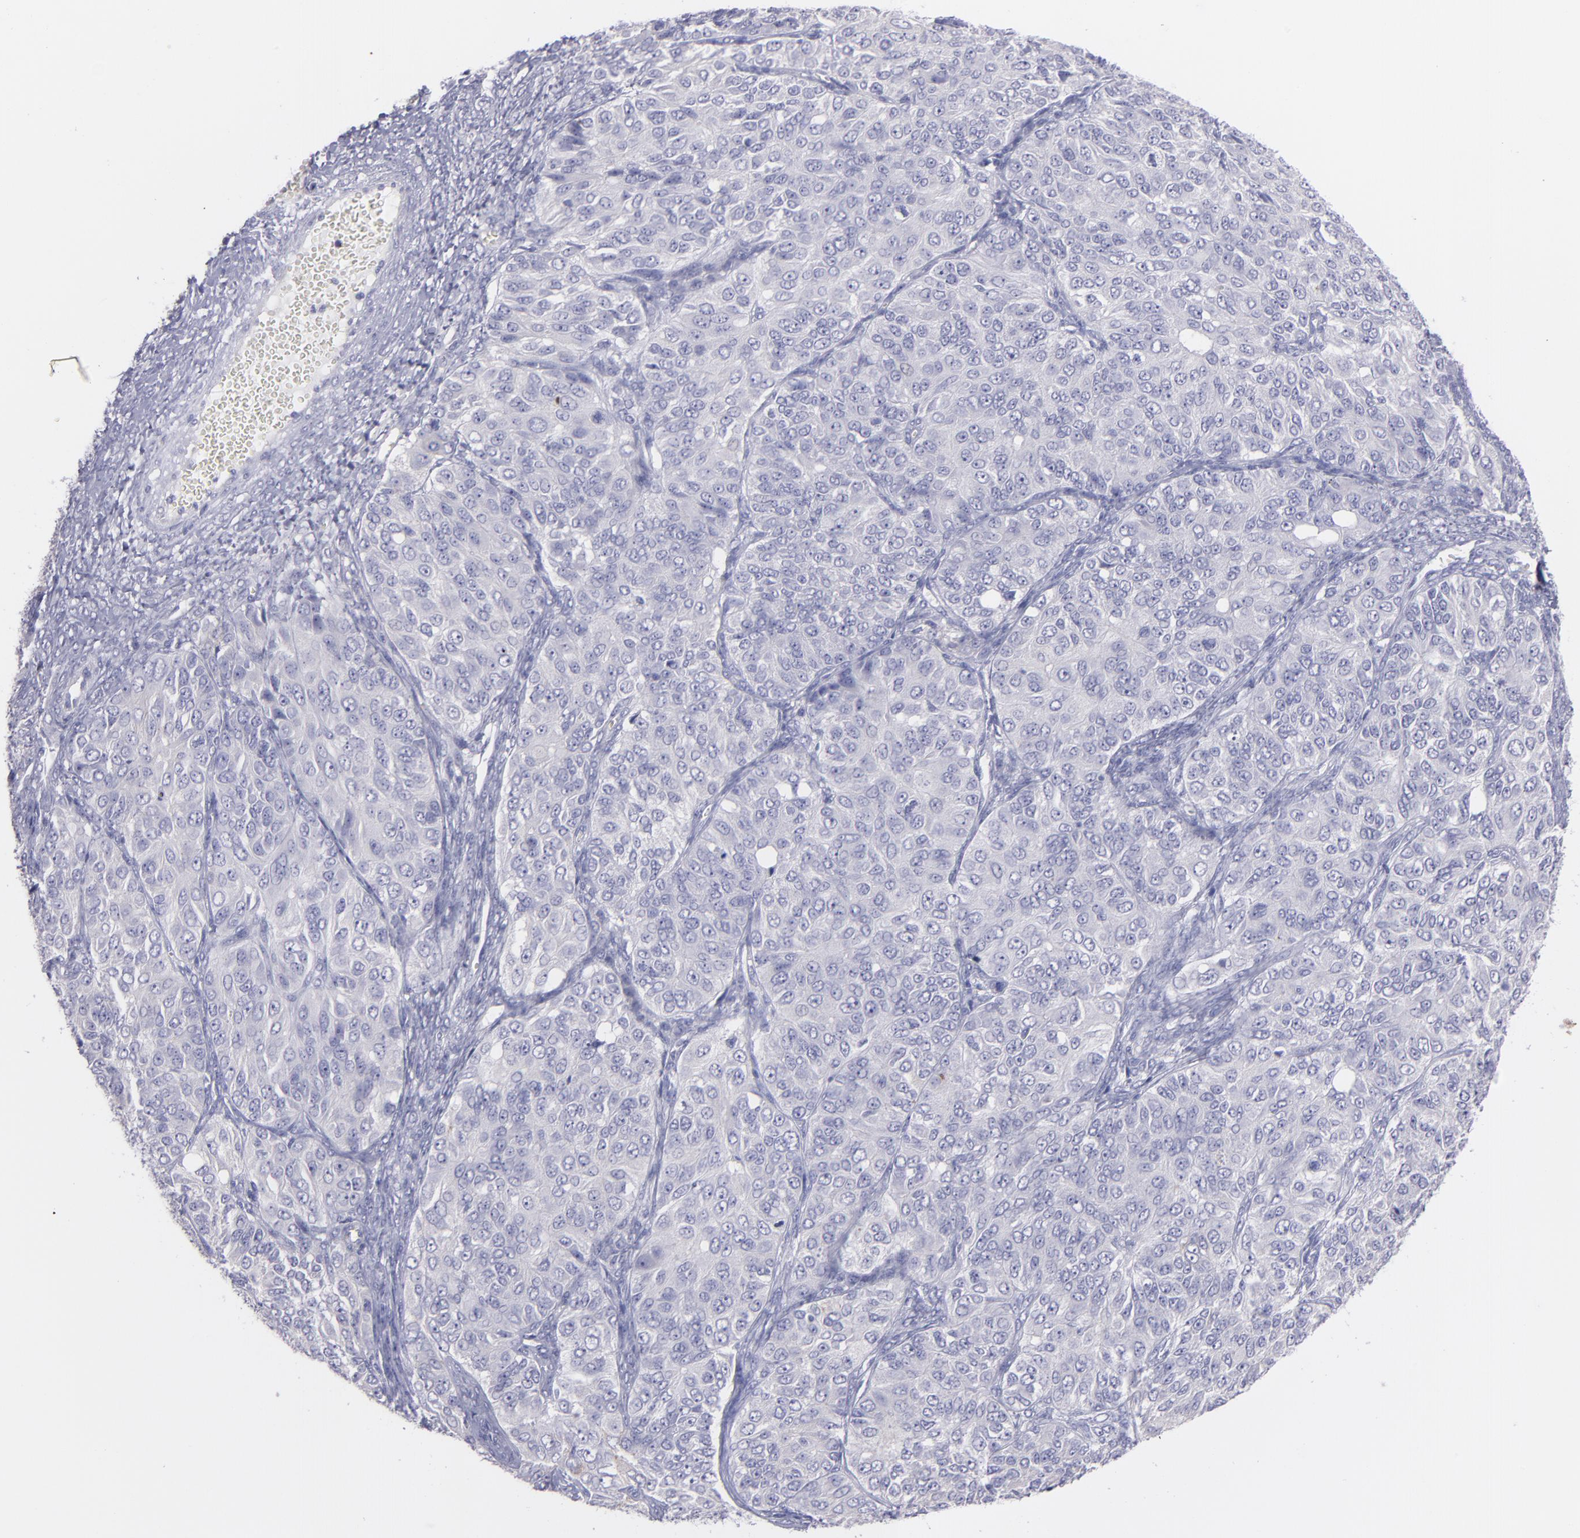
{"staining": {"intensity": "negative", "quantity": "none", "location": "none"}, "tissue": "ovarian cancer", "cell_type": "Tumor cells", "image_type": "cancer", "snomed": [{"axis": "morphology", "description": "Carcinoma, endometroid"}, {"axis": "topography", "description": "Ovary"}], "caption": "Histopathology image shows no significant protein expression in tumor cells of ovarian cancer. The staining is performed using DAB (3,3'-diaminobenzidine) brown chromogen with nuclei counter-stained in using hematoxylin.", "gene": "SNAP25", "patient": {"sex": "female", "age": 51}}